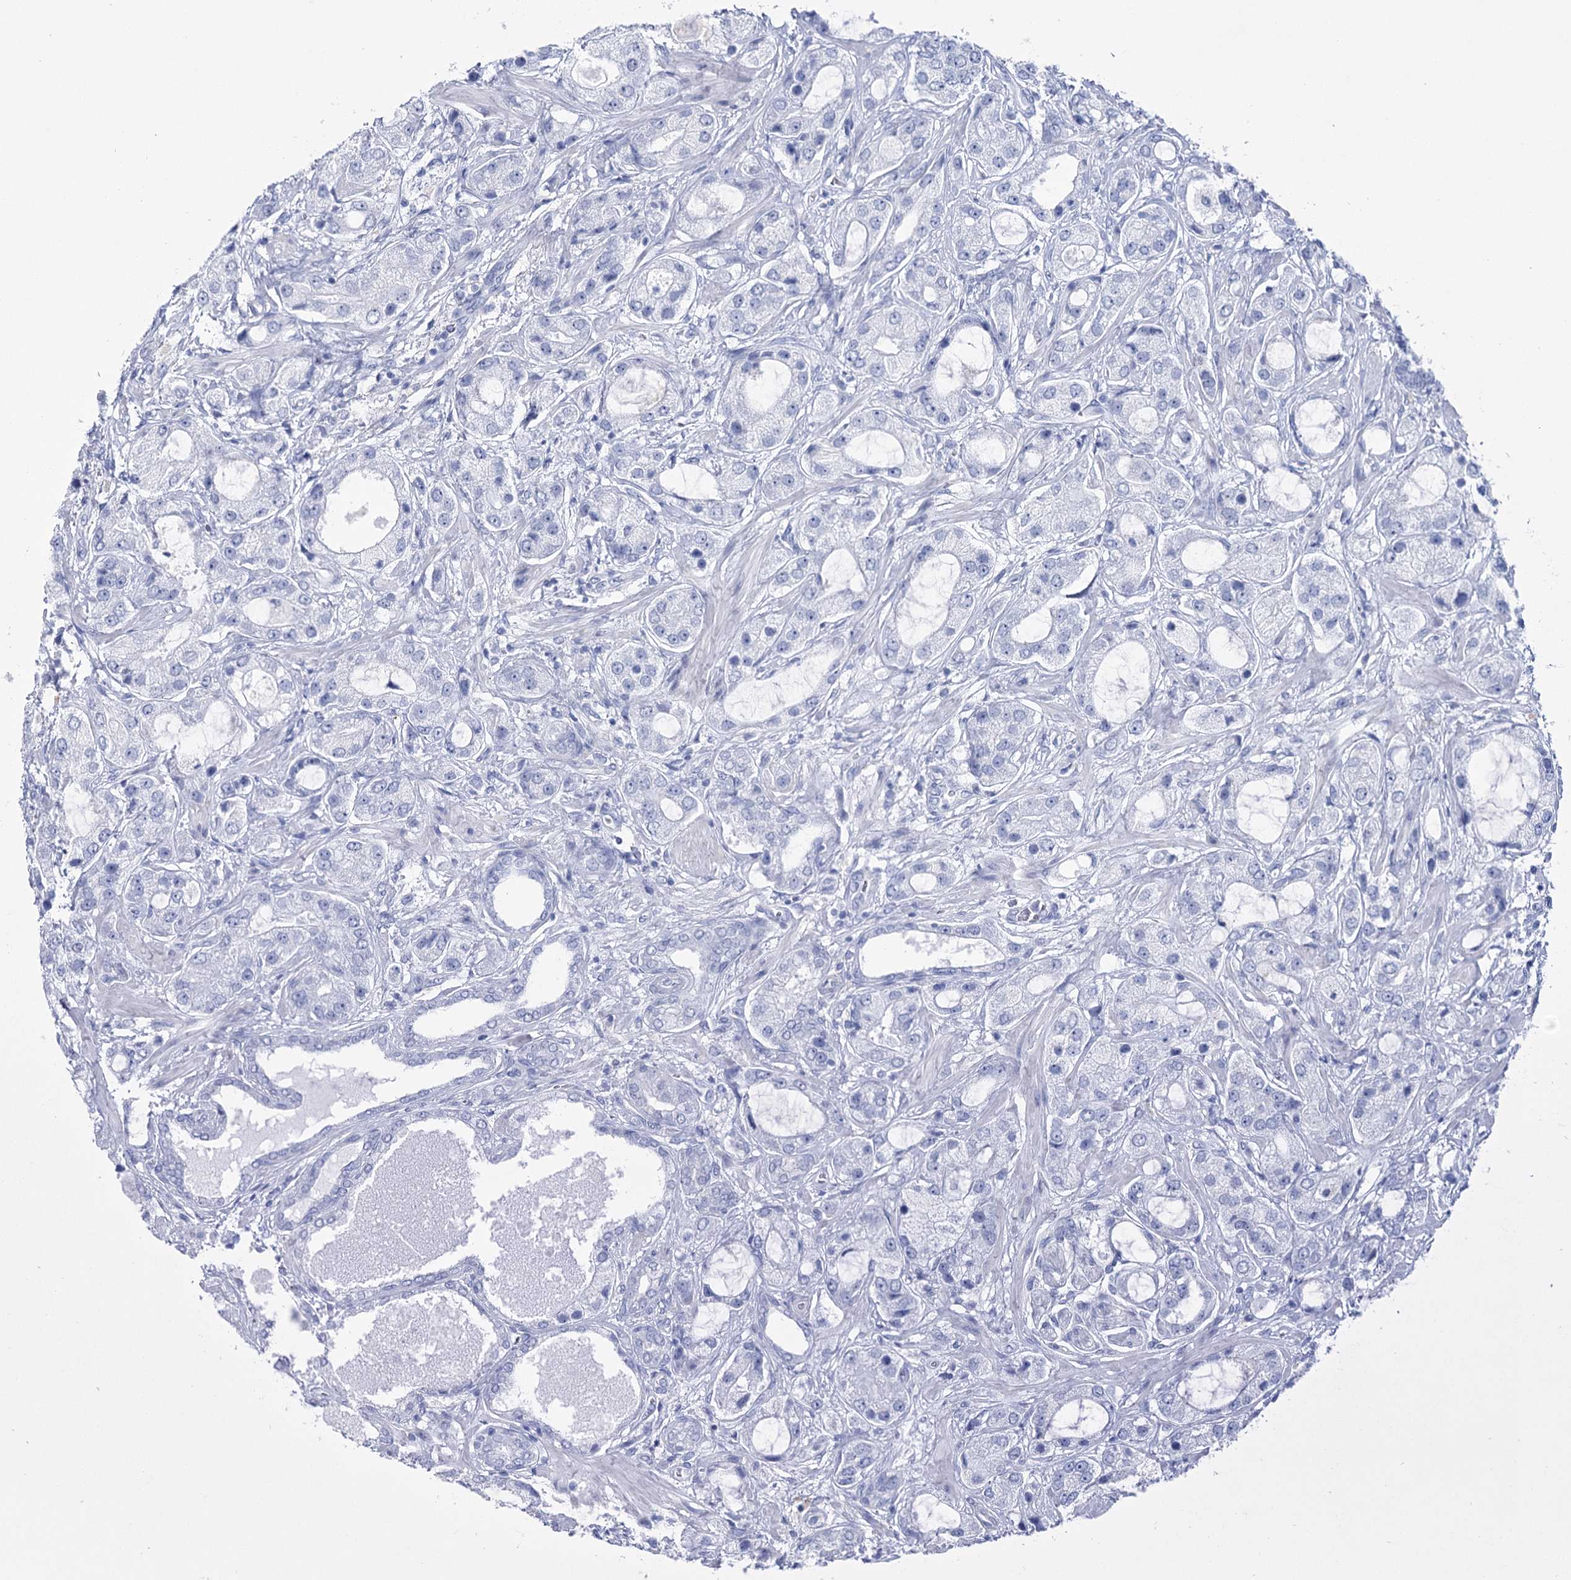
{"staining": {"intensity": "negative", "quantity": "none", "location": "none"}, "tissue": "prostate cancer", "cell_type": "Tumor cells", "image_type": "cancer", "snomed": [{"axis": "morphology", "description": "Normal tissue, NOS"}, {"axis": "morphology", "description": "Adenocarcinoma, High grade"}, {"axis": "topography", "description": "Prostate"}, {"axis": "topography", "description": "Peripheral nerve tissue"}], "caption": "This image is of prostate adenocarcinoma (high-grade) stained with immunohistochemistry (IHC) to label a protein in brown with the nuclei are counter-stained blue. There is no positivity in tumor cells.", "gene": "CCDC88A", "patient": {"sex": "male", "age": 59}}